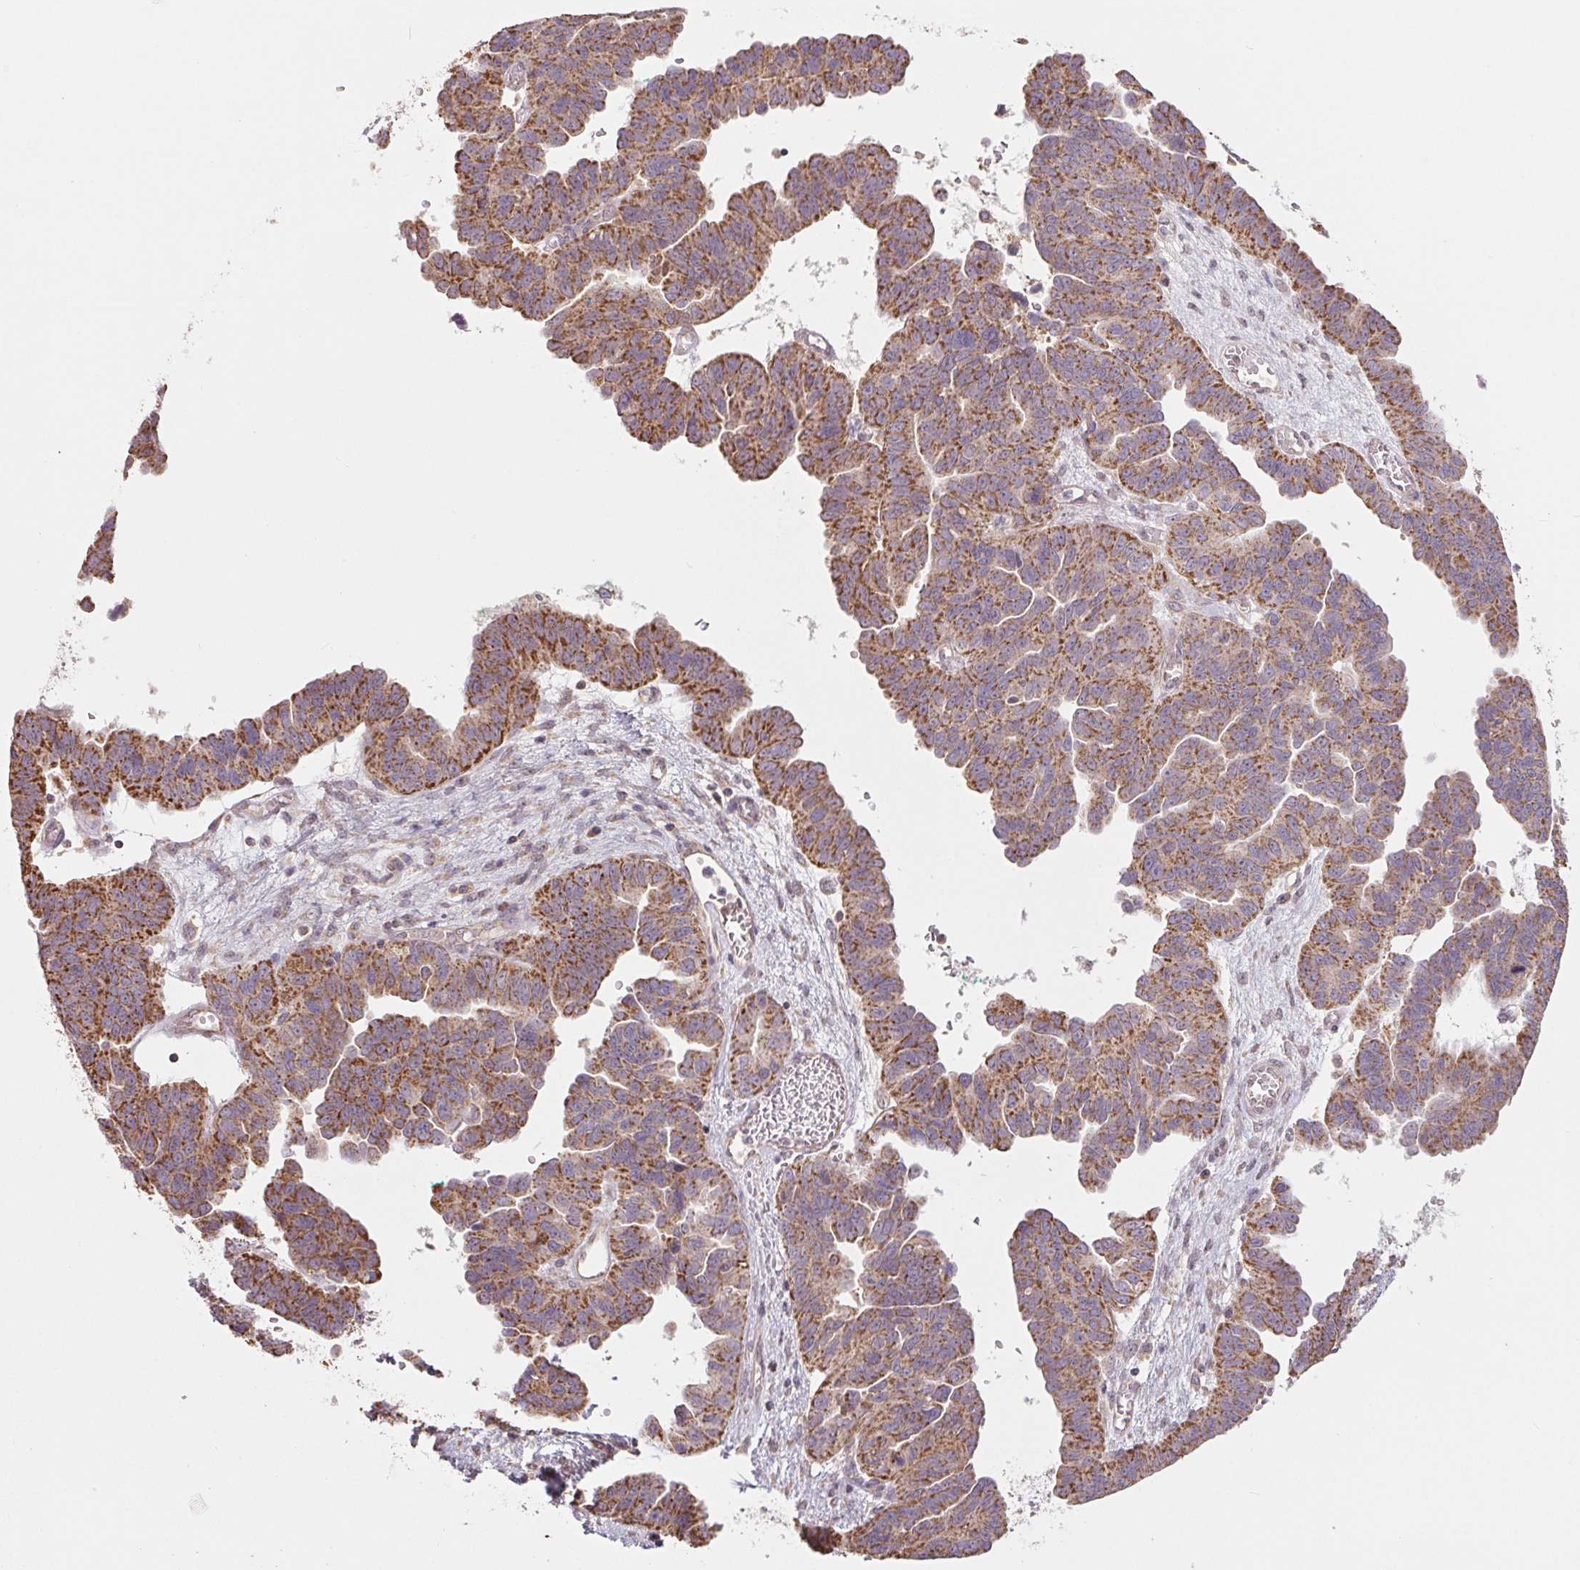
{"staining": {"intensity": "moderate", "quantity": ">75%", "location": "cytoplasmic/membranous"}, "tissue": "ovarian cancer", "cell_type": "Tumor cells", "image_type": "cancer", "snomed": [{"axis": "morphology", "description": "Cystadenocarcinoma, serous, NOS"}, {"axis": "topography", "description": "Ovary"}], "caption": "Ovarian cancer (serous cystadenocarcinoma) tissue reveals moderate cytoplasmic/membranous expression in approximately >75% of tumor cells, visualized by immunohistochemistry.", "gene": "MAP3K5", "patient": {"sex": "female", "age": 64}}